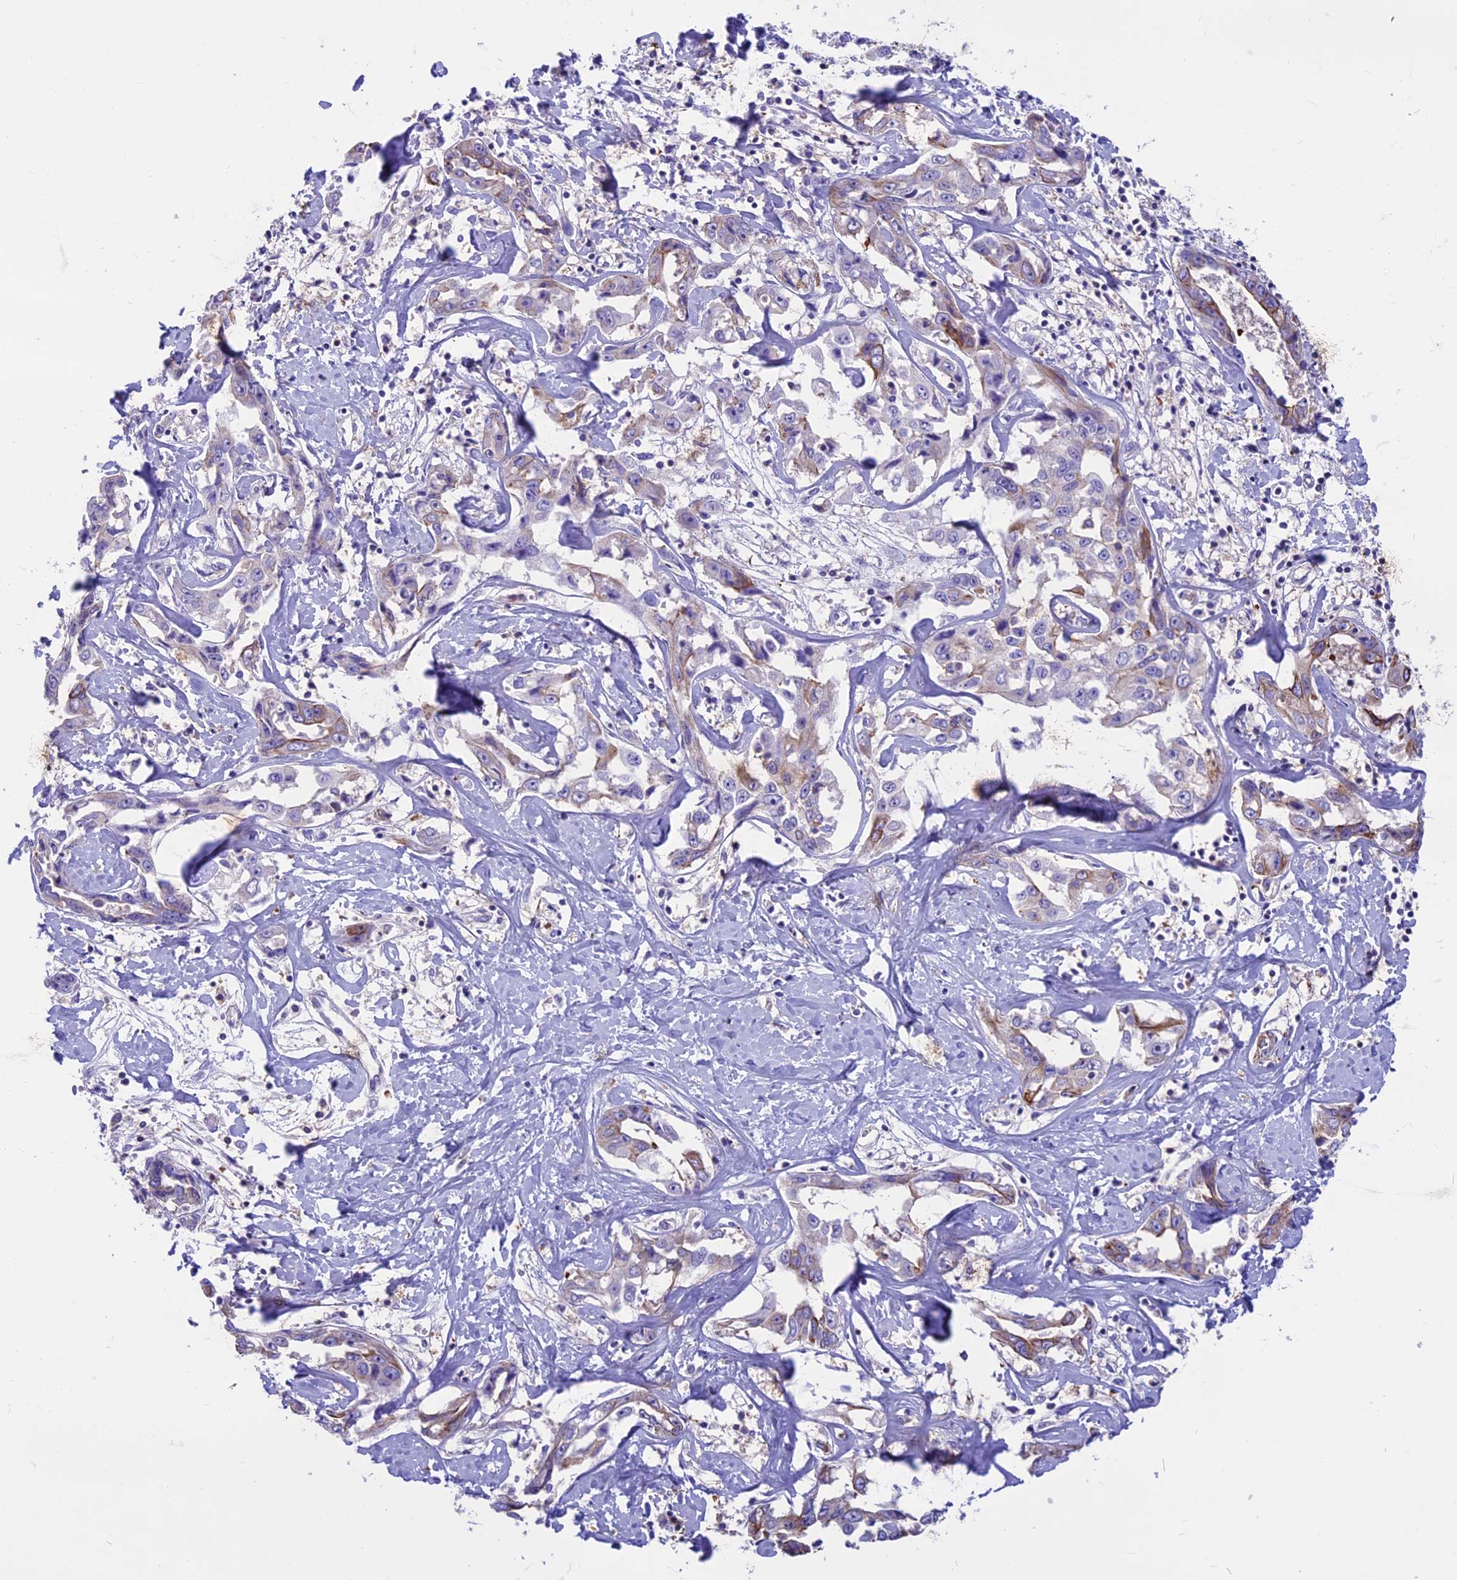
{"staining": {"intensity": "moderate", "quantity": "<25%", "location": "cytoplasmic/membranous"}, "tissue": "liver cancer", "cell_type": "Tumor cells", "image_type": "cancer", "snomed": [{"axis": "morphology", "description": "Cholangiocarcinoma"}, {"axis": "topography", "description": "Liver"}], "caption": "Cholangiocarcinoma (liver) tissue demonstrates moderate cytoplasmic/membranous expression in approximately <25% of tumor cells The staining is performed using DAB brown chromogen to label protein expression. The nuclei are counter-stained blue using hematoxylin.", "gene": "CDAN1", "patient": {"sex": "male", "age": 59}}